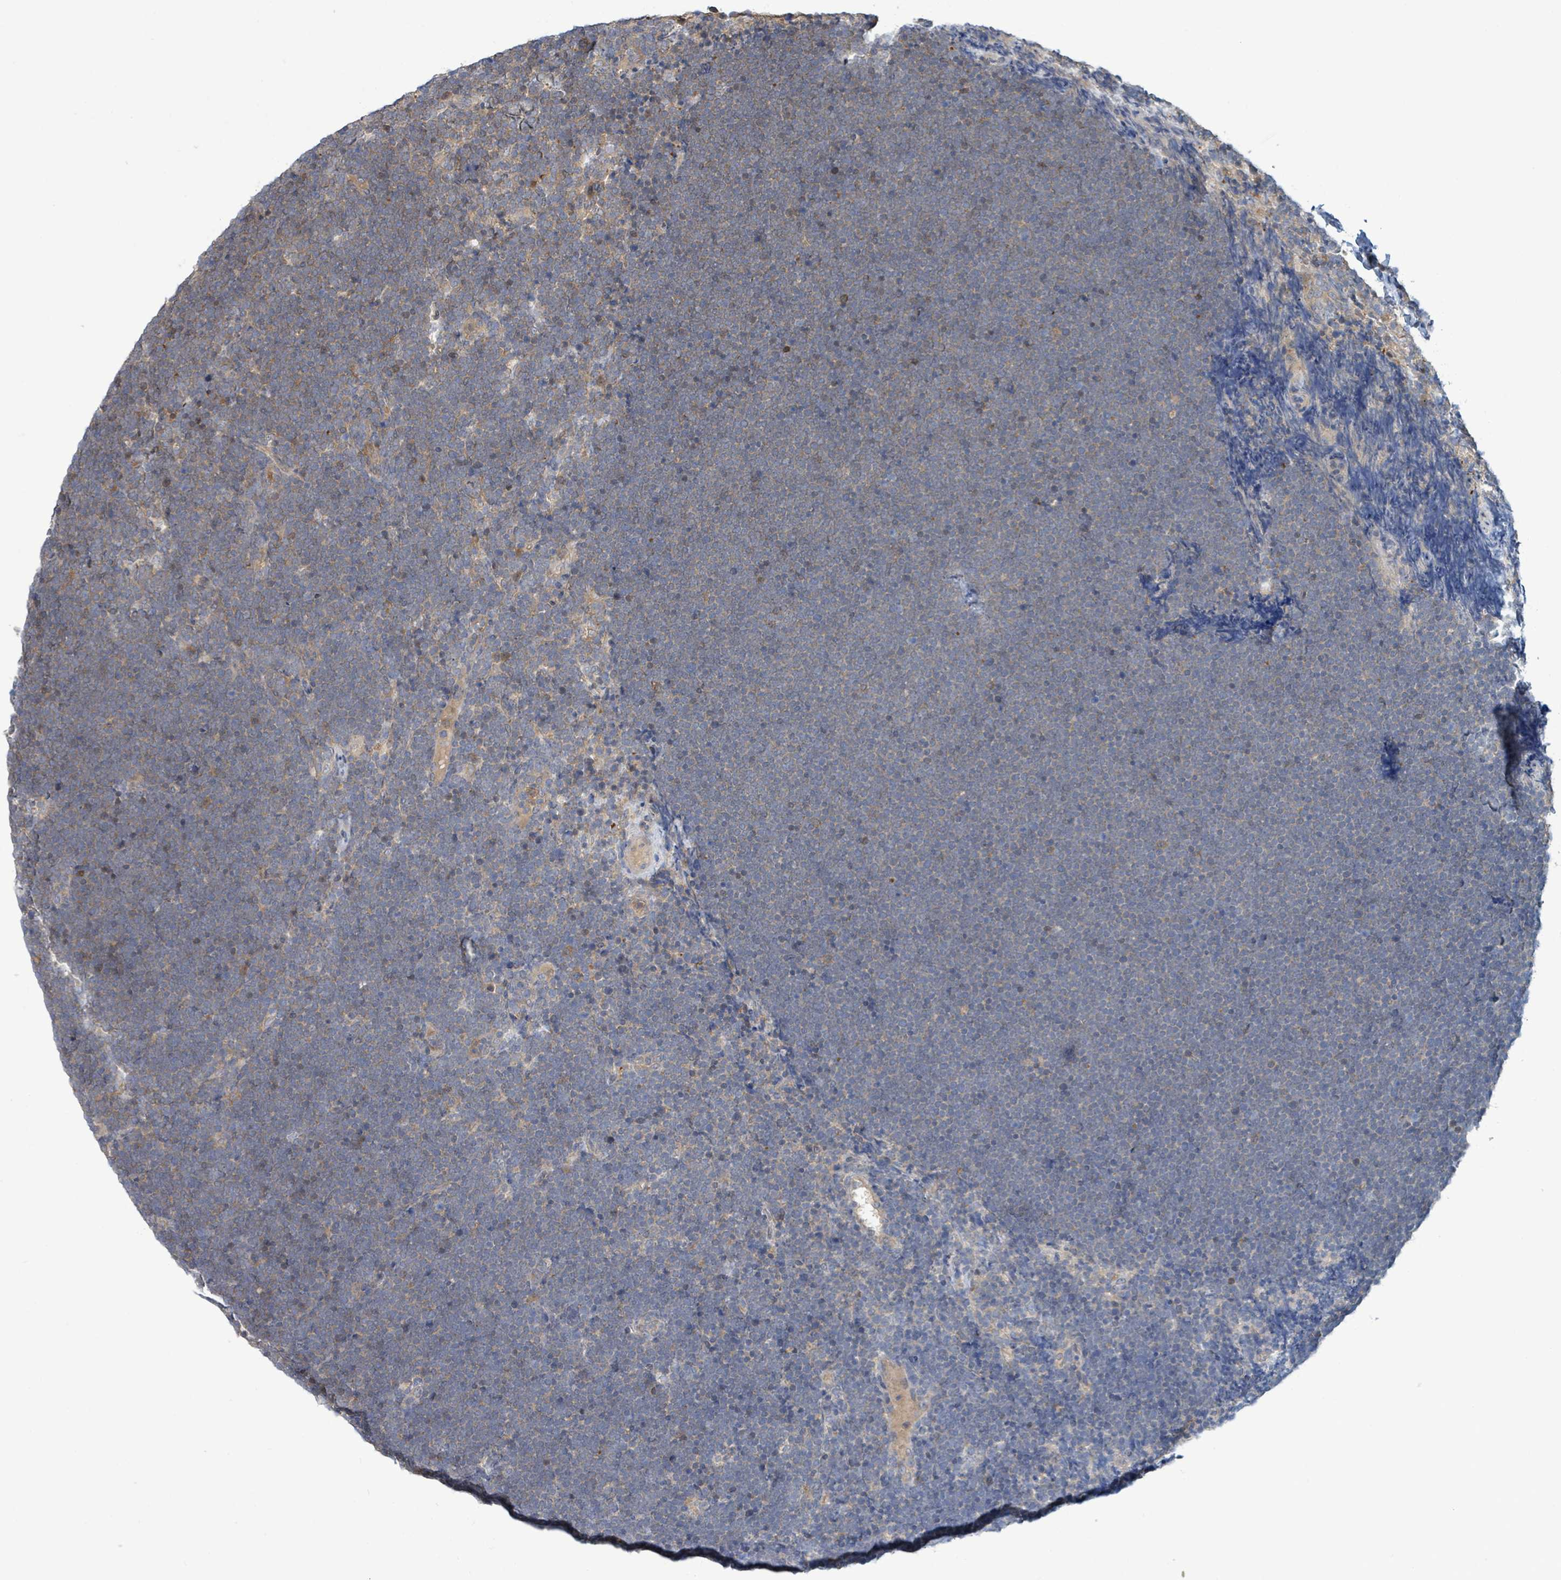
{"staining": {"intensity": "negative", "quantity": "none", "location": "none"}, "tissue": "lymphoma", "cell_type": "Tumor cells", "image_type": "cancer", "snomed": [{"axis": "morphology", "description": "Malignant lymphoma, non-Hodgkin's type, High grade"}, {"axis": "topography", "description": "Lymph node"}], "caption": "Immunohistochemistry (IHC) image of neoplastic tissue: human high-grade malignant lymphoma, non-Hodgkin's type stained with DAB (3,3'-diaminobenzidine) displays no significant protein positivity in tumor cells.", "gene": "PGAM1", "patient": {"sex": "male", "age": 13}}